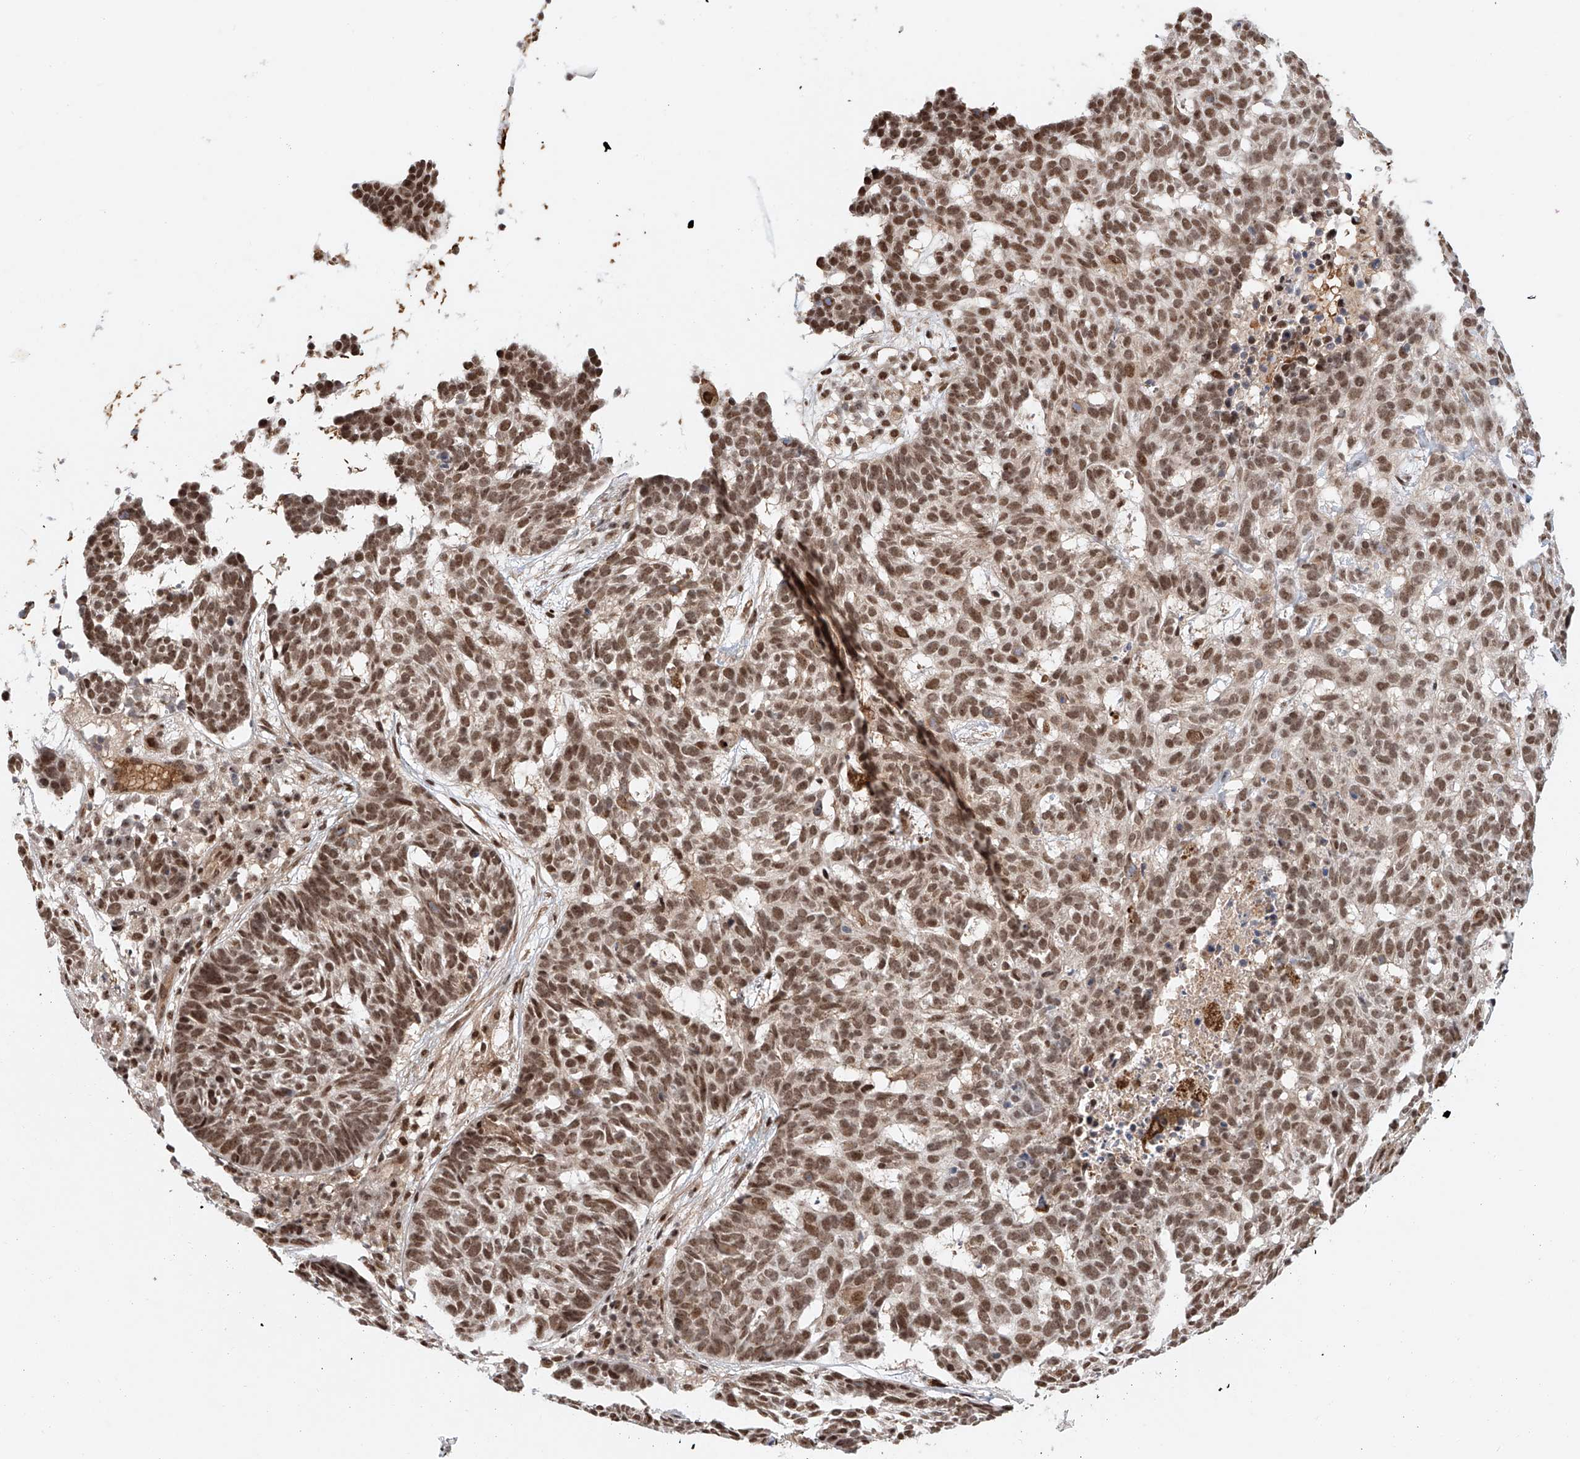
{"staining": {"intensity": "moderate", "quantity": ">75%", "location": "nuclear"}, "tissue": "skin cancer", "cell_type": "Tumor cells", "image_type": "cancer", "snomed": [{"axis": "morphology", "description": "Basal cell carcinoma"}, {"axis": "topography", "description": "Skin"}], "caption": "Immunohistochemical staining of human basal cell carcinoma (skin) reveals medium levels of moderate nuclear expression in about >75% of tumor cells.", "gene": "ZNF470", "patient": {"sex": "male", "age": 85}}